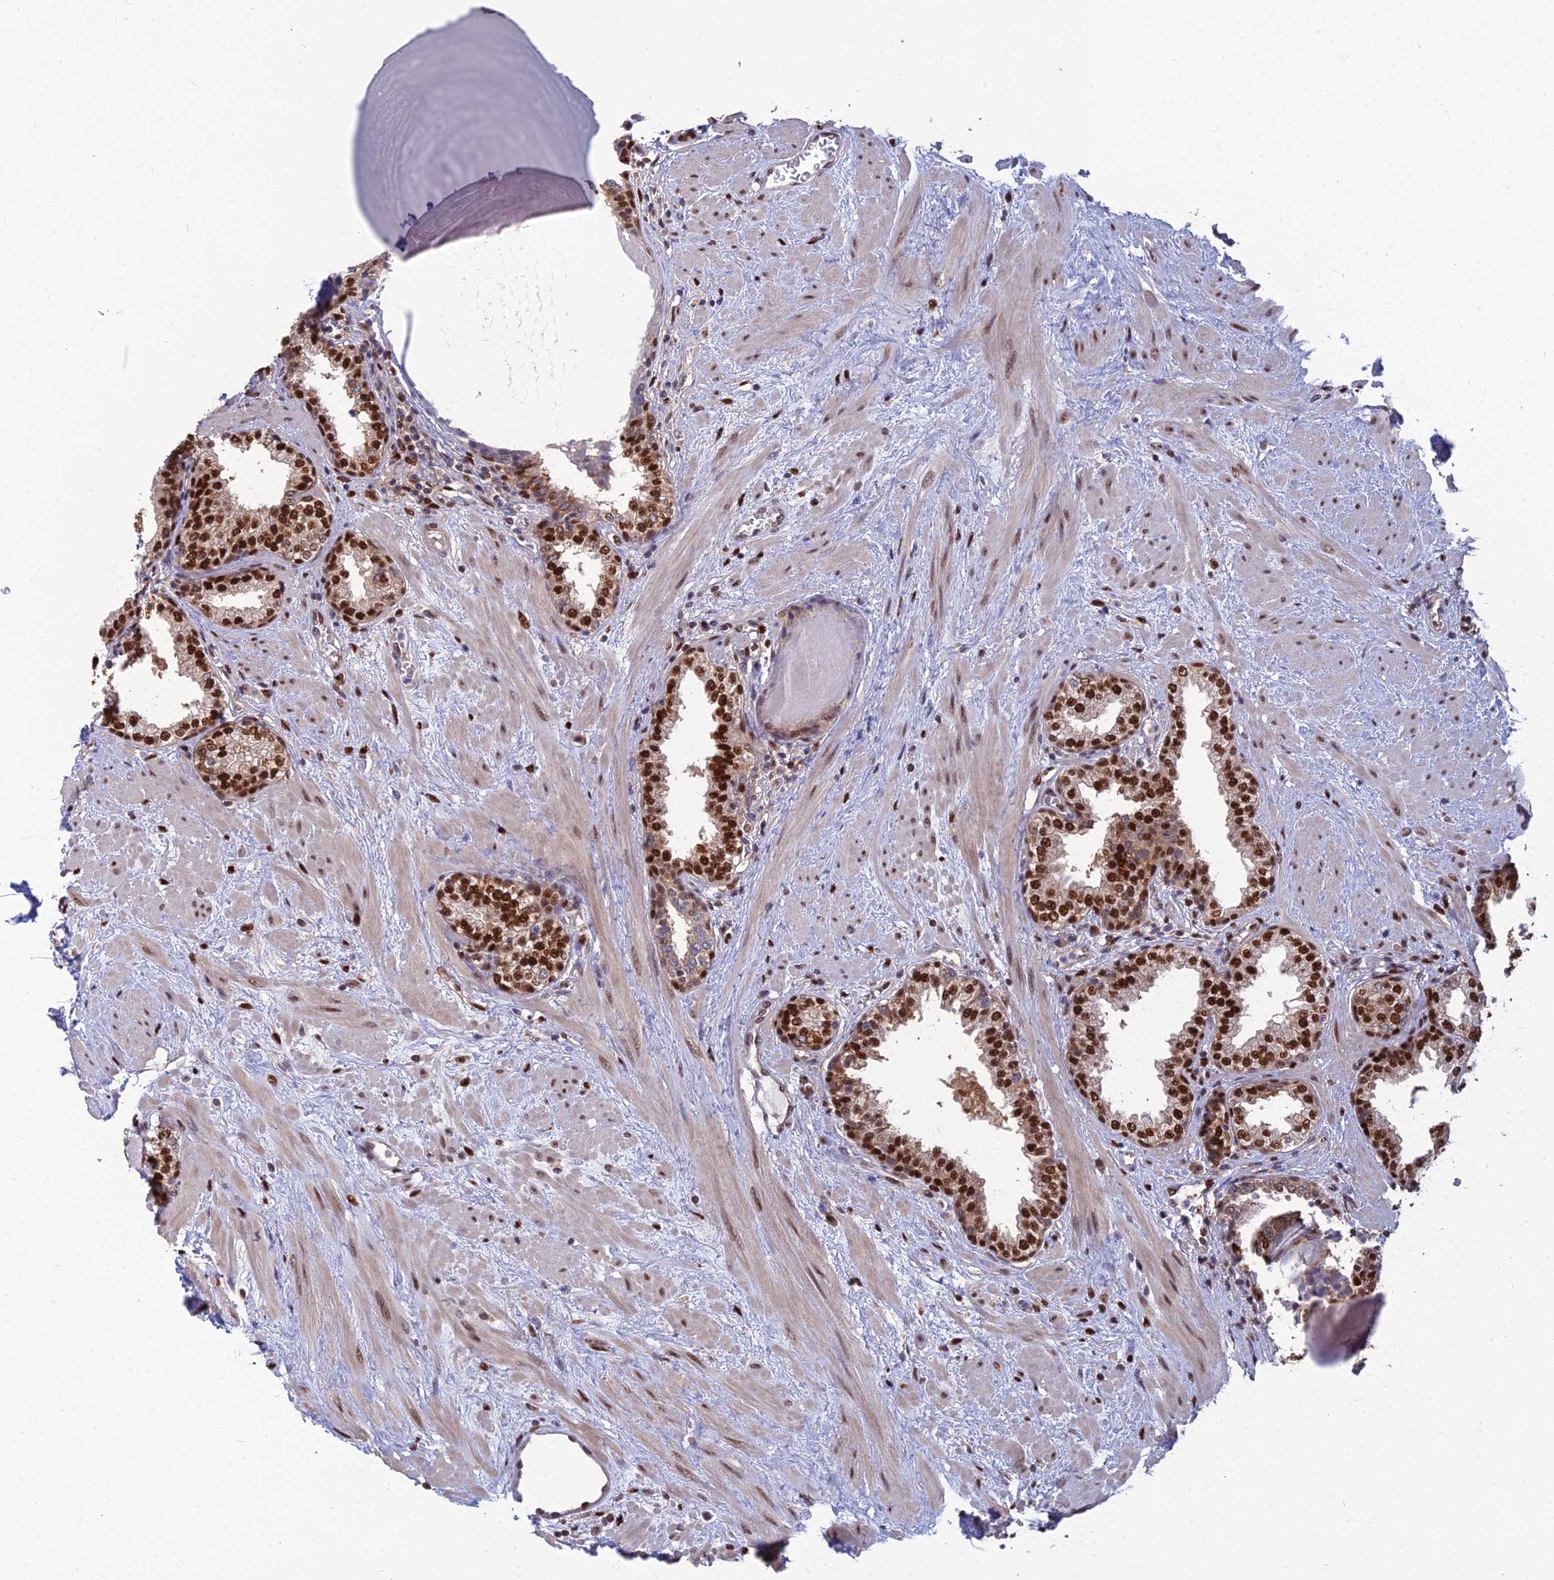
{"staining": {"intensity": "strong", "quantity": ">75%", "location": "nuclear"}, "tissue": "prostate", "cell_type": "Glandular cells", "image_type": "normal", "snomed": [{"axis": "morphology", "description": "Normal tissue, NOS"}, {"axis": "topography", "description": "Prostate"}], "caption": "Immunohistochemistry of unremarkable prostate displays high levels of strong nuclear staining in about >75% of glandular cells. Immunohistochemistry (ihc) stains the protein of interest in brown and the nuclei are stained blue.", "gene": "DNPEP", "patient": {"sex": "male", "age": 51}}